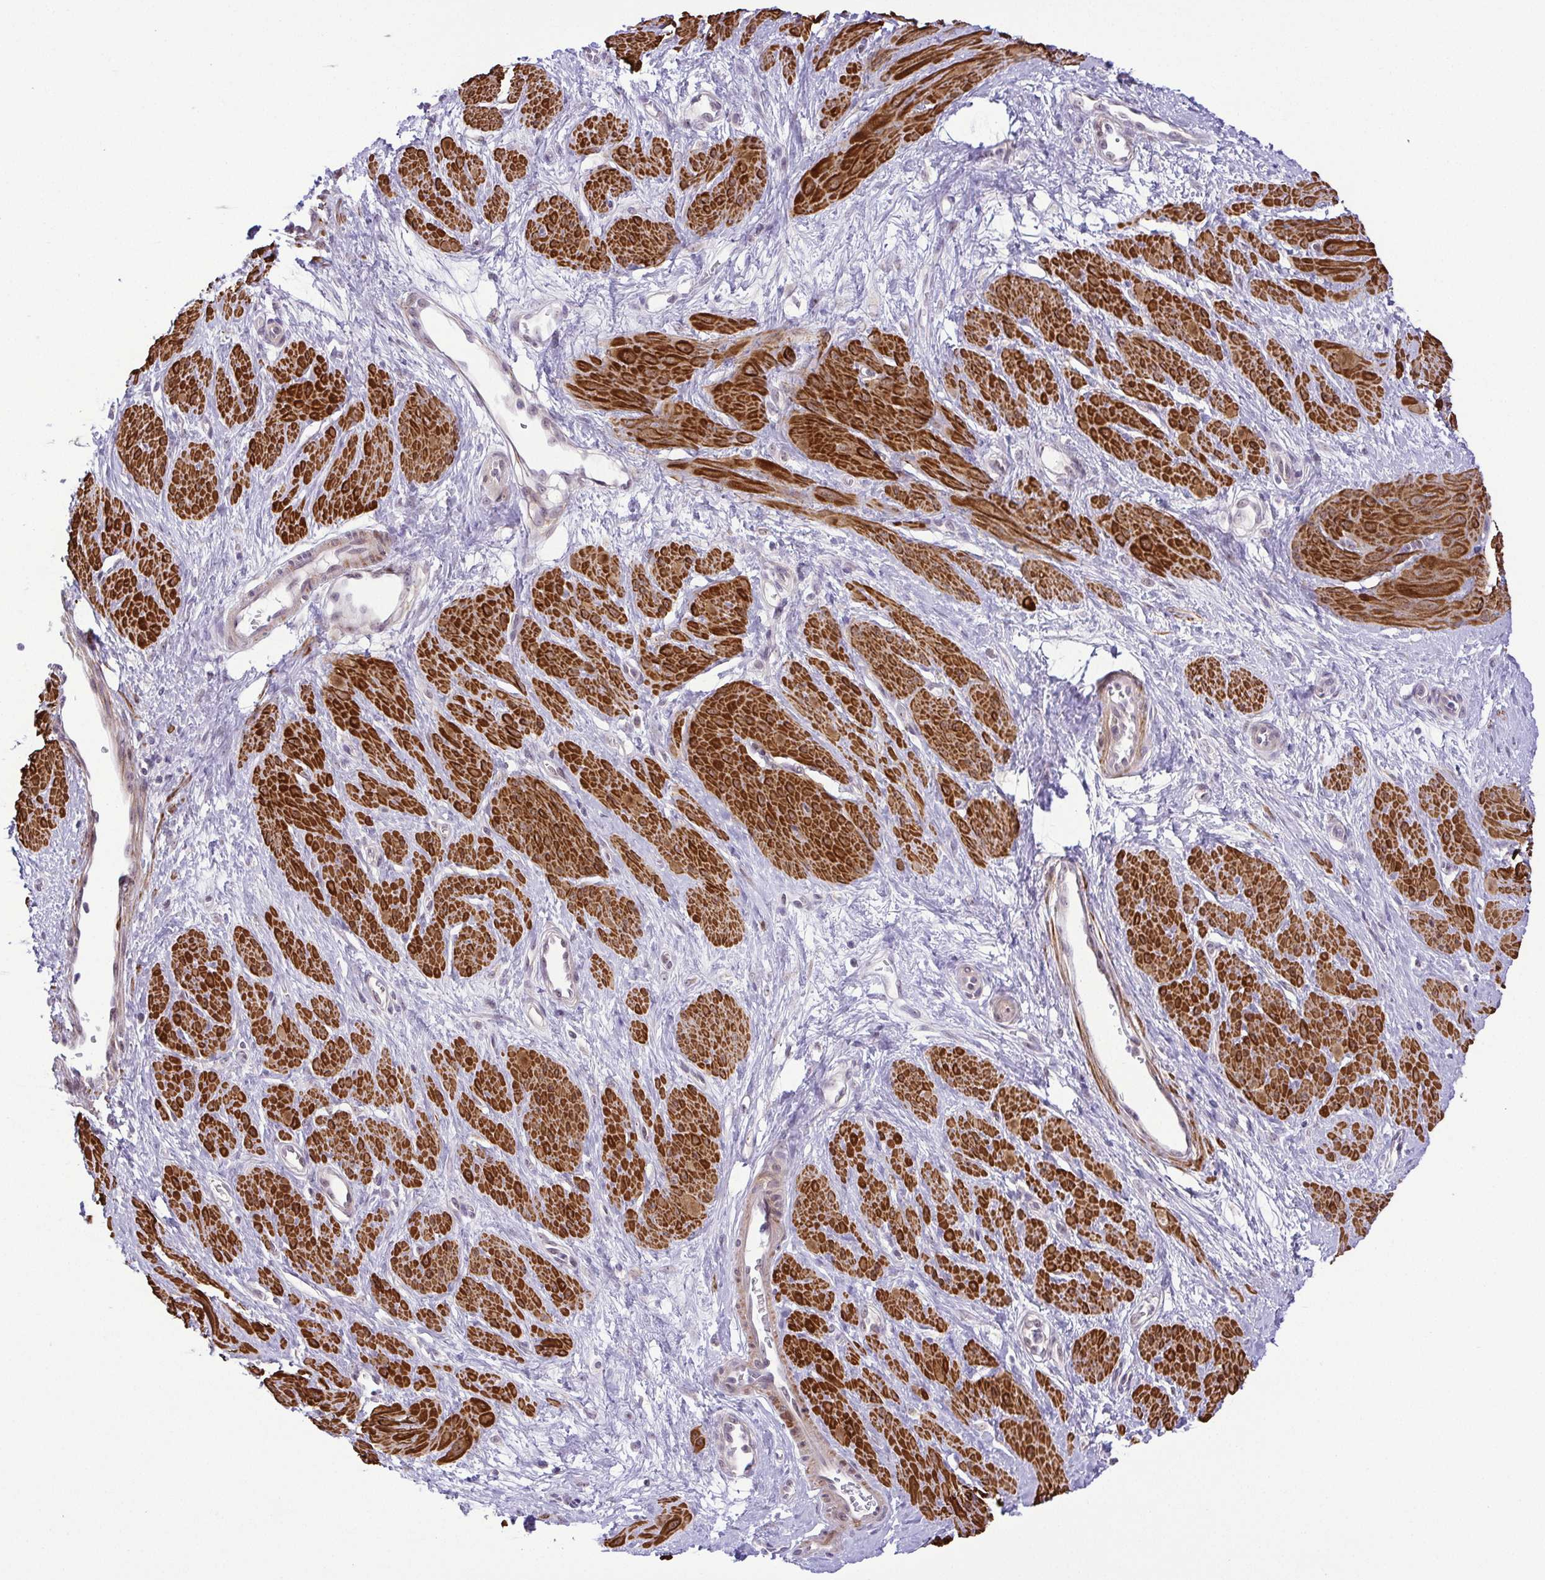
{"staining": {"intensity": "strong", "quantity": ">75%", "location": "cytoplasmic/membranous"}, "tissue": "smooth muscle", "cell_type": "Smooth muscle cells", "image_type": "normal", "snomed": [{"axis": "morphology", "description": "Normal tissue, NOS"}, {"axis": "topography", "description": "Smooth muscle"}, {"axis": "topography", "description": "Uterus"}], "caption": "IHC (DAB (3,3'-diaminobenzidine)) staining of unremarkable human smooth muscle exhibits strong cytoplasmic/membranous protein expression in about >75% of smooth muscle cells. (Stains: DAB (3,3'-diaminobenzidine) in brown, nuclei in blue, Microscopy: brightfield microscopy at high magnification).", "gene": "RSL24D1", "patient": {"sex": "female", "age": 39}}